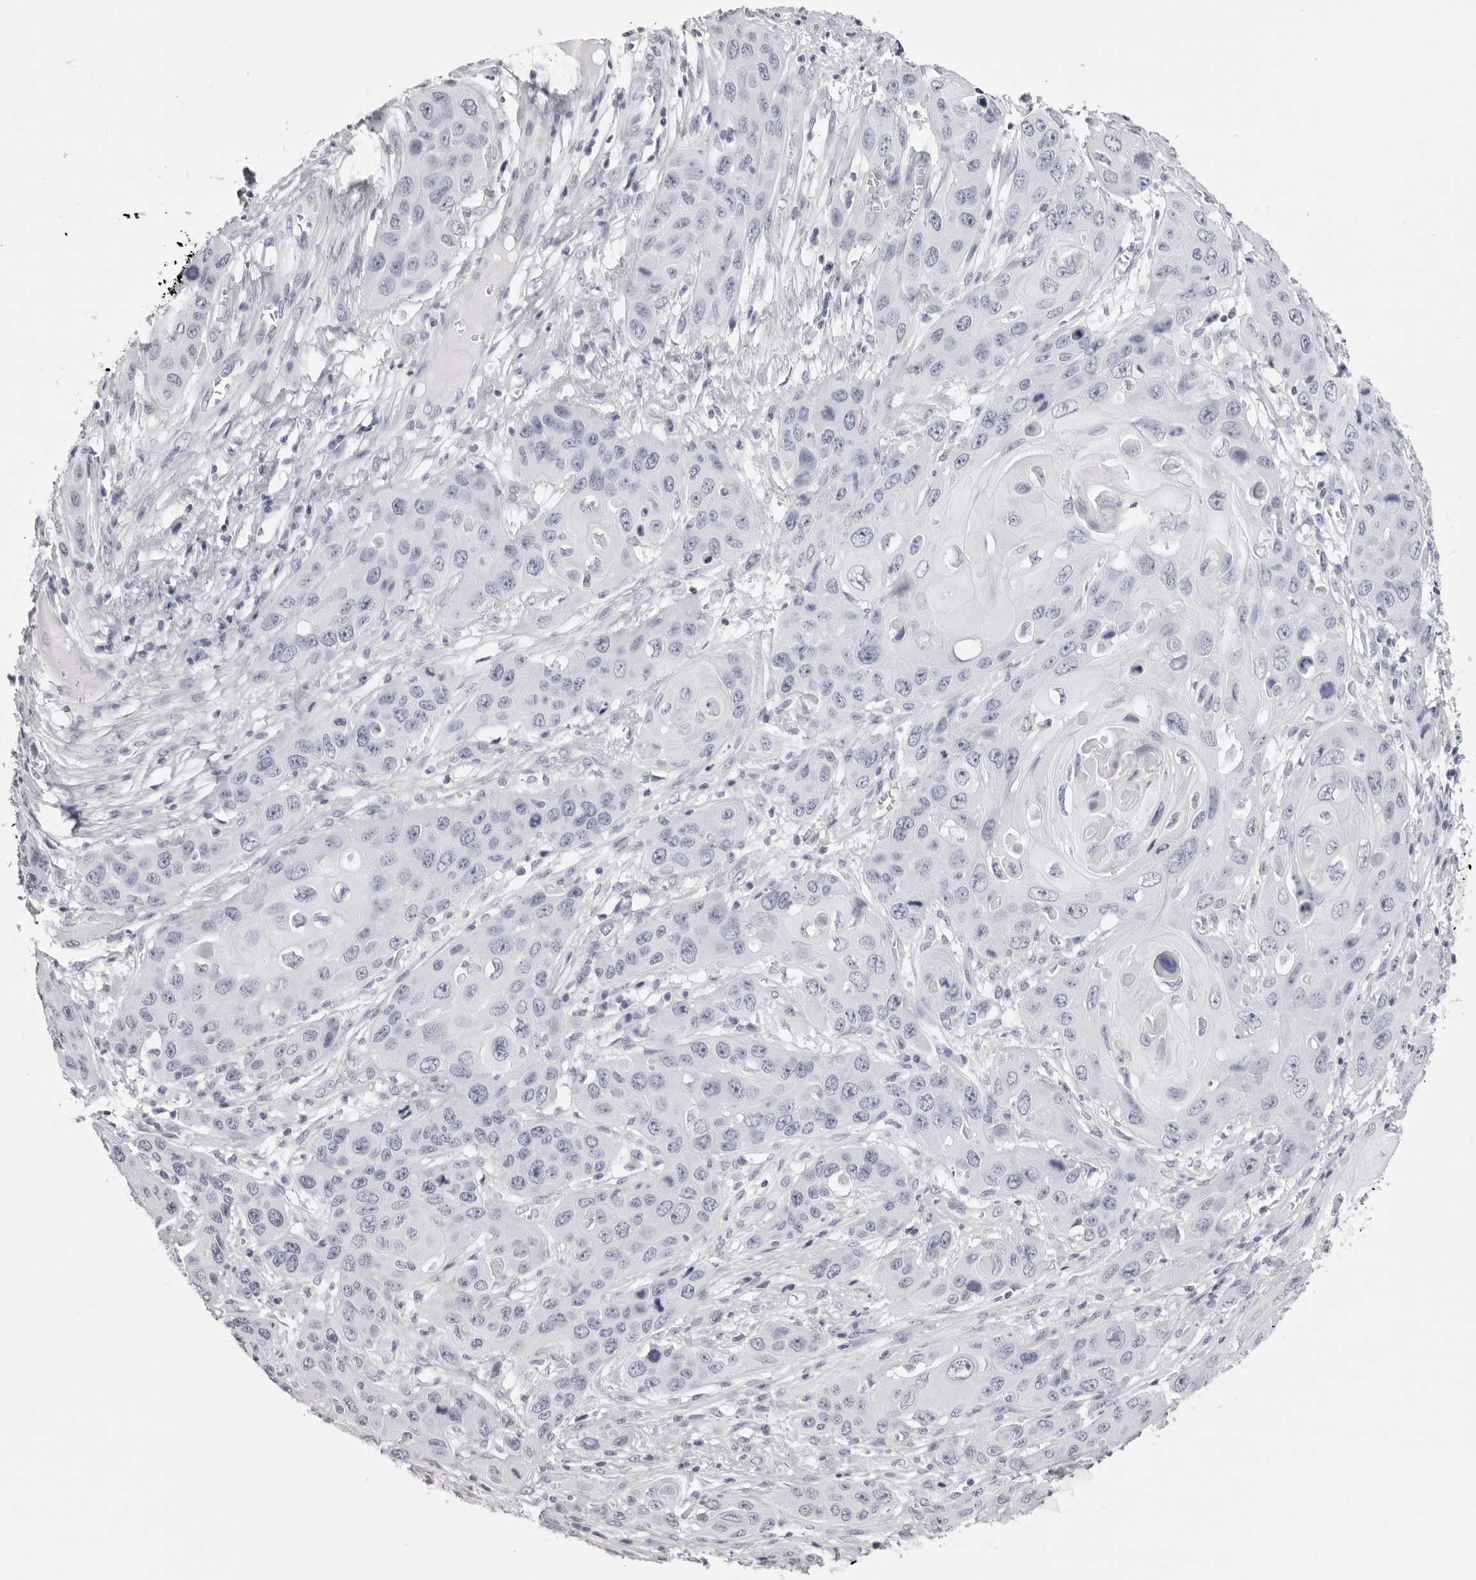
{"staining": {"intensity": "negative", "quantity": "none", "location": "none"}, "tissue": "skin cancer", "cell_type": "Tumor cells", "image_type": "cancer", "snomed": [{"axis": "morphology", "description": "Squamous cell carcinoma, NOS"}, {"axis": "topography", "description": "Skin"}], "caption": "A high-resolution micrograph shows immunohistochemistry (IHC) staining of skin cancer, which exhibits no significant positivity in tumor cells.", "gene": "RHO", "patient": {"sex": "male", "age": 55}}